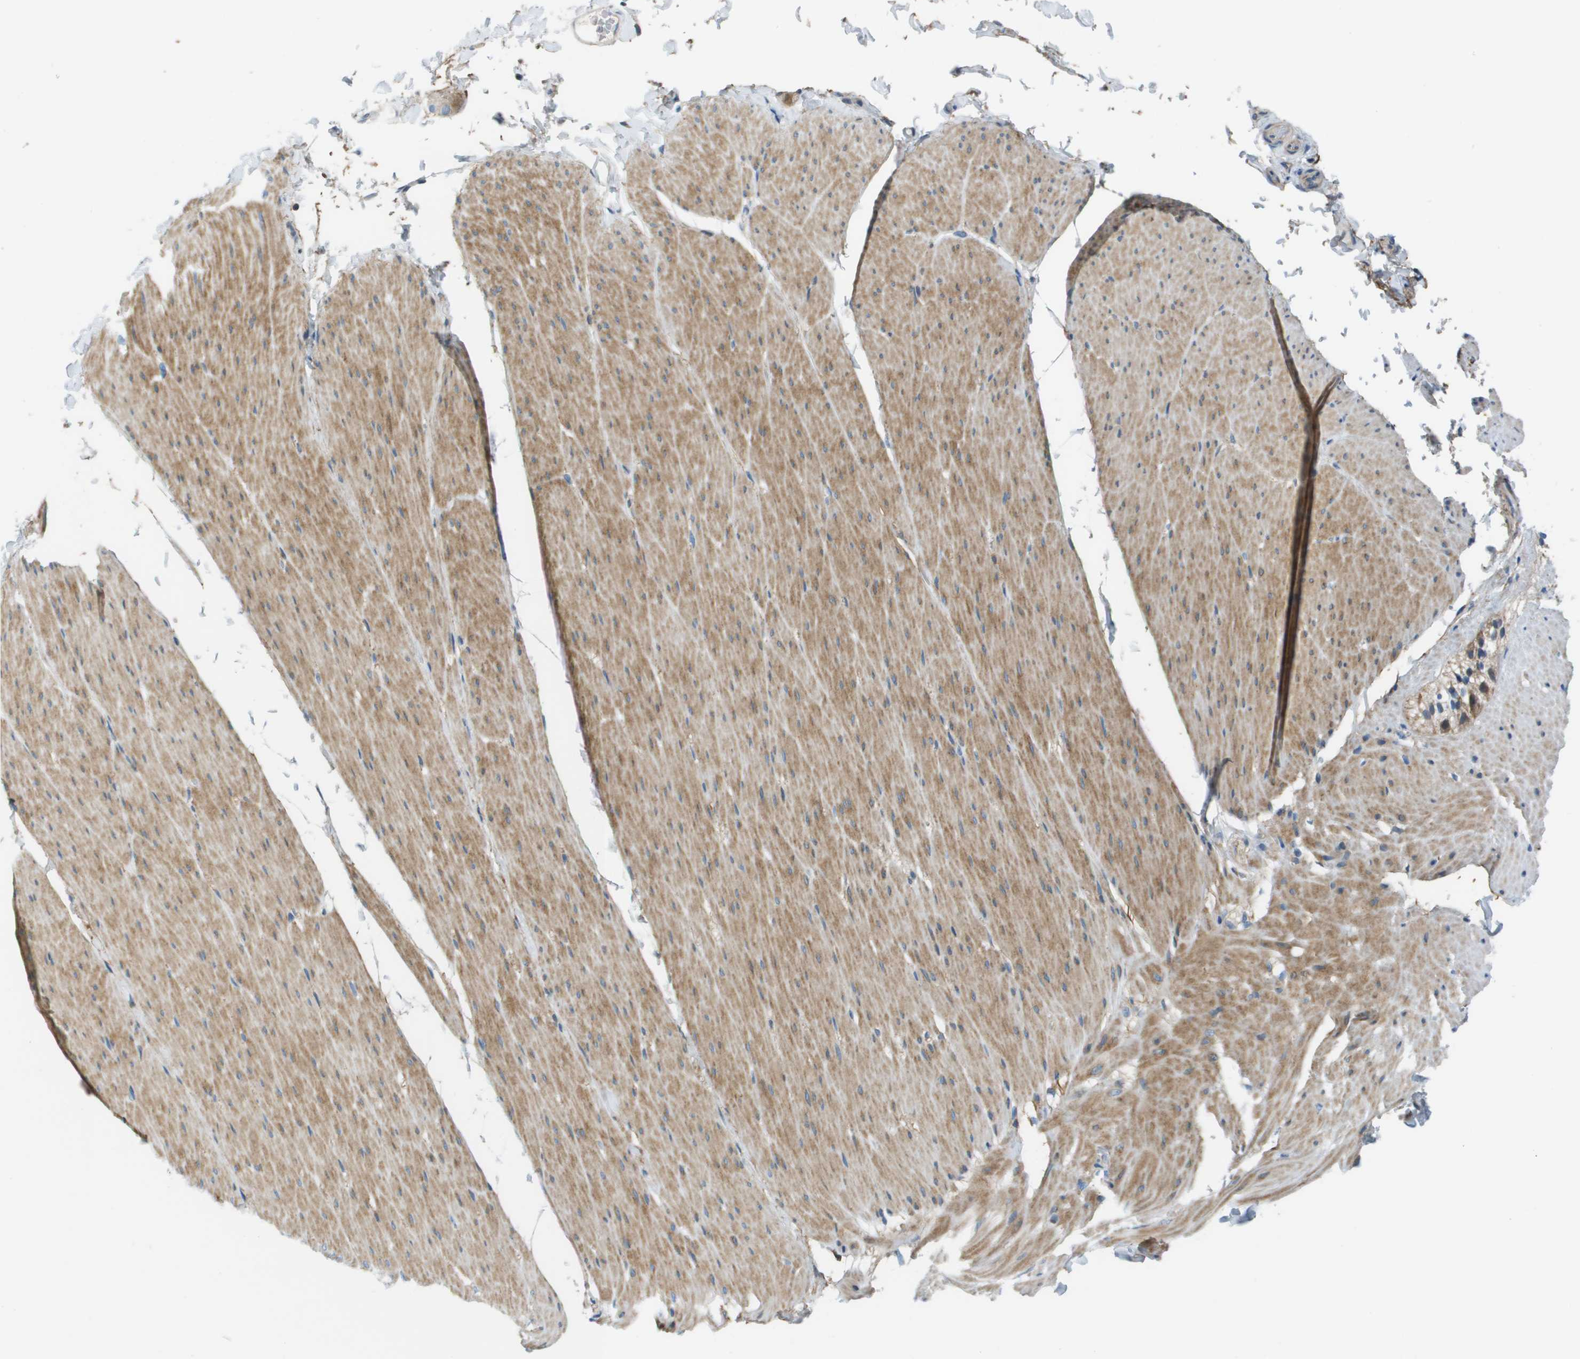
{"staining": {"intensity": "moderate", "quantity": "25%-75%", "location": "cytoplasmic/membranous"}, "tissue": "smooth muscle", "cell_type": "Smooth muscle cells", "image_type": "normal", "snomed": [{"axis": "morphology", "description": "Normal tissue, NOS"}, {"axis": "topography", "description": "Smooth muscle"}, {"axis": "topography", "description": "Colon"}], "caption": "Brown immunohistochemical staining in normal smooth muscle reveals moderate cytoplasmic/membranous expression in approximately 25%-75% of smooth muscle cells.", "gene": "GALNT6", "patient": {"sex": "male", "age": 67}}